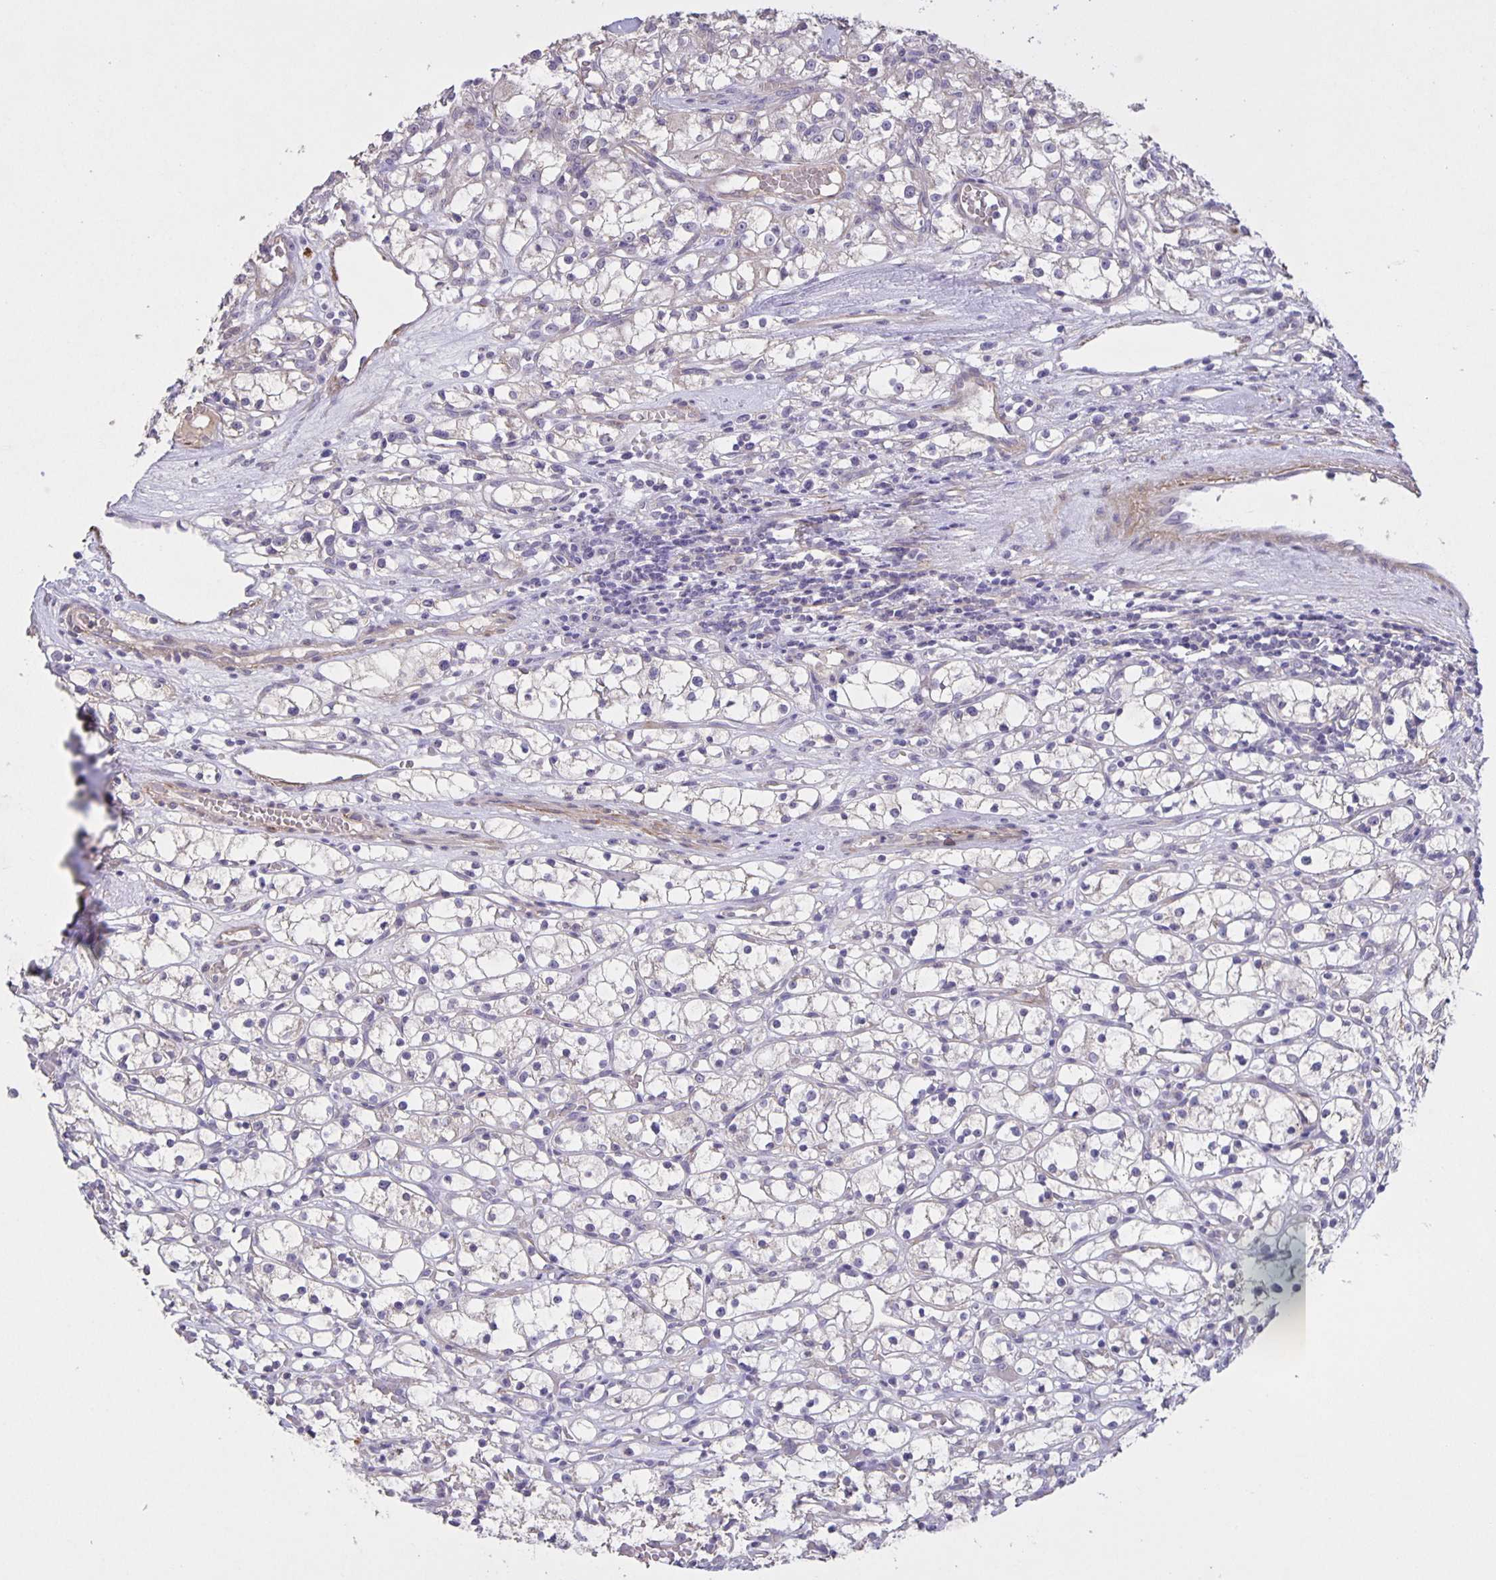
{"staining": {"intensity": "negative", "quantity": "none", "location": "none"}, "tissue": "renal cancer", "cell_type": "Tumor cells", "image_type": "cancer", "snomed": [{"axis": "morphology", "description": "Adenocarcinoma, NOS"}, {"axis": "topography", "description": "Kidney"}], "caption": "An IHC micrograph of renal cancer (adenocarcinoma) is shown. There is no staining in tumor cells of renal cancer (adenocarcinoma). (DAB (3,3'-diaminobenzidine) immunohistochemistry (IHC) visualized using brightfield microscopy, high magnification).", "gene": "SRCIN1", "patient": {"sex": "female", "age": 59}}